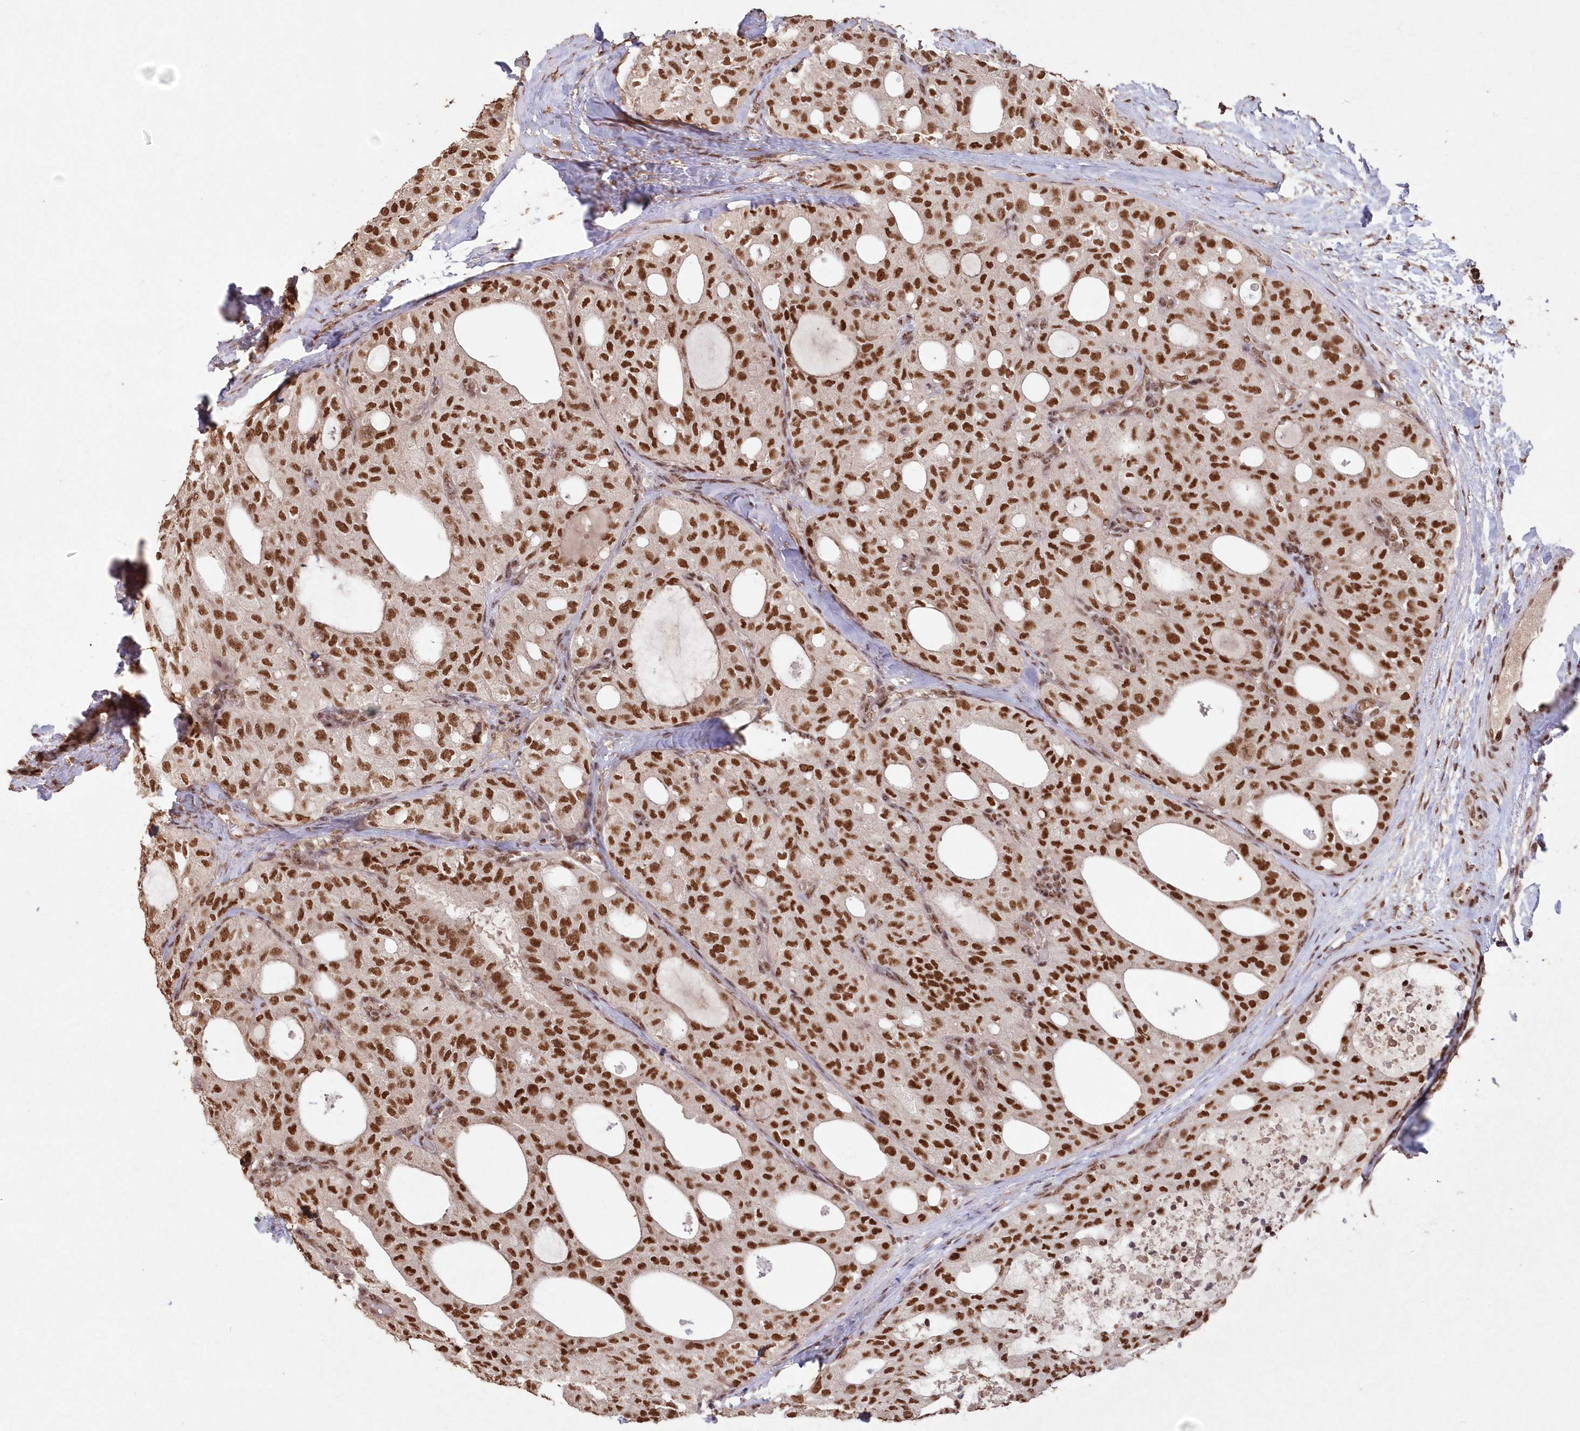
{"staining": {"intensity": "strong", "quantity": ">75%", "location": "nuclear"}, "tissue": "thyroid cancer", "cell_type": "Tumor cells", "image_type": "cancer", "snomed": [{"axis": "morphology", "description": "Follicular adenoma carcinoma, NOS"}, {"axis": "topography", "description": "Thyroid gland"}], "caption": "Immunohistochemistry micrograph of thyroid cancer stained for a protein (brown), which demonstrates high levels of strong nuclear expression in approximately >75% of tumor cells.", "gene": "PDS5A", "patient": {"sex": "male", "age": 75}}